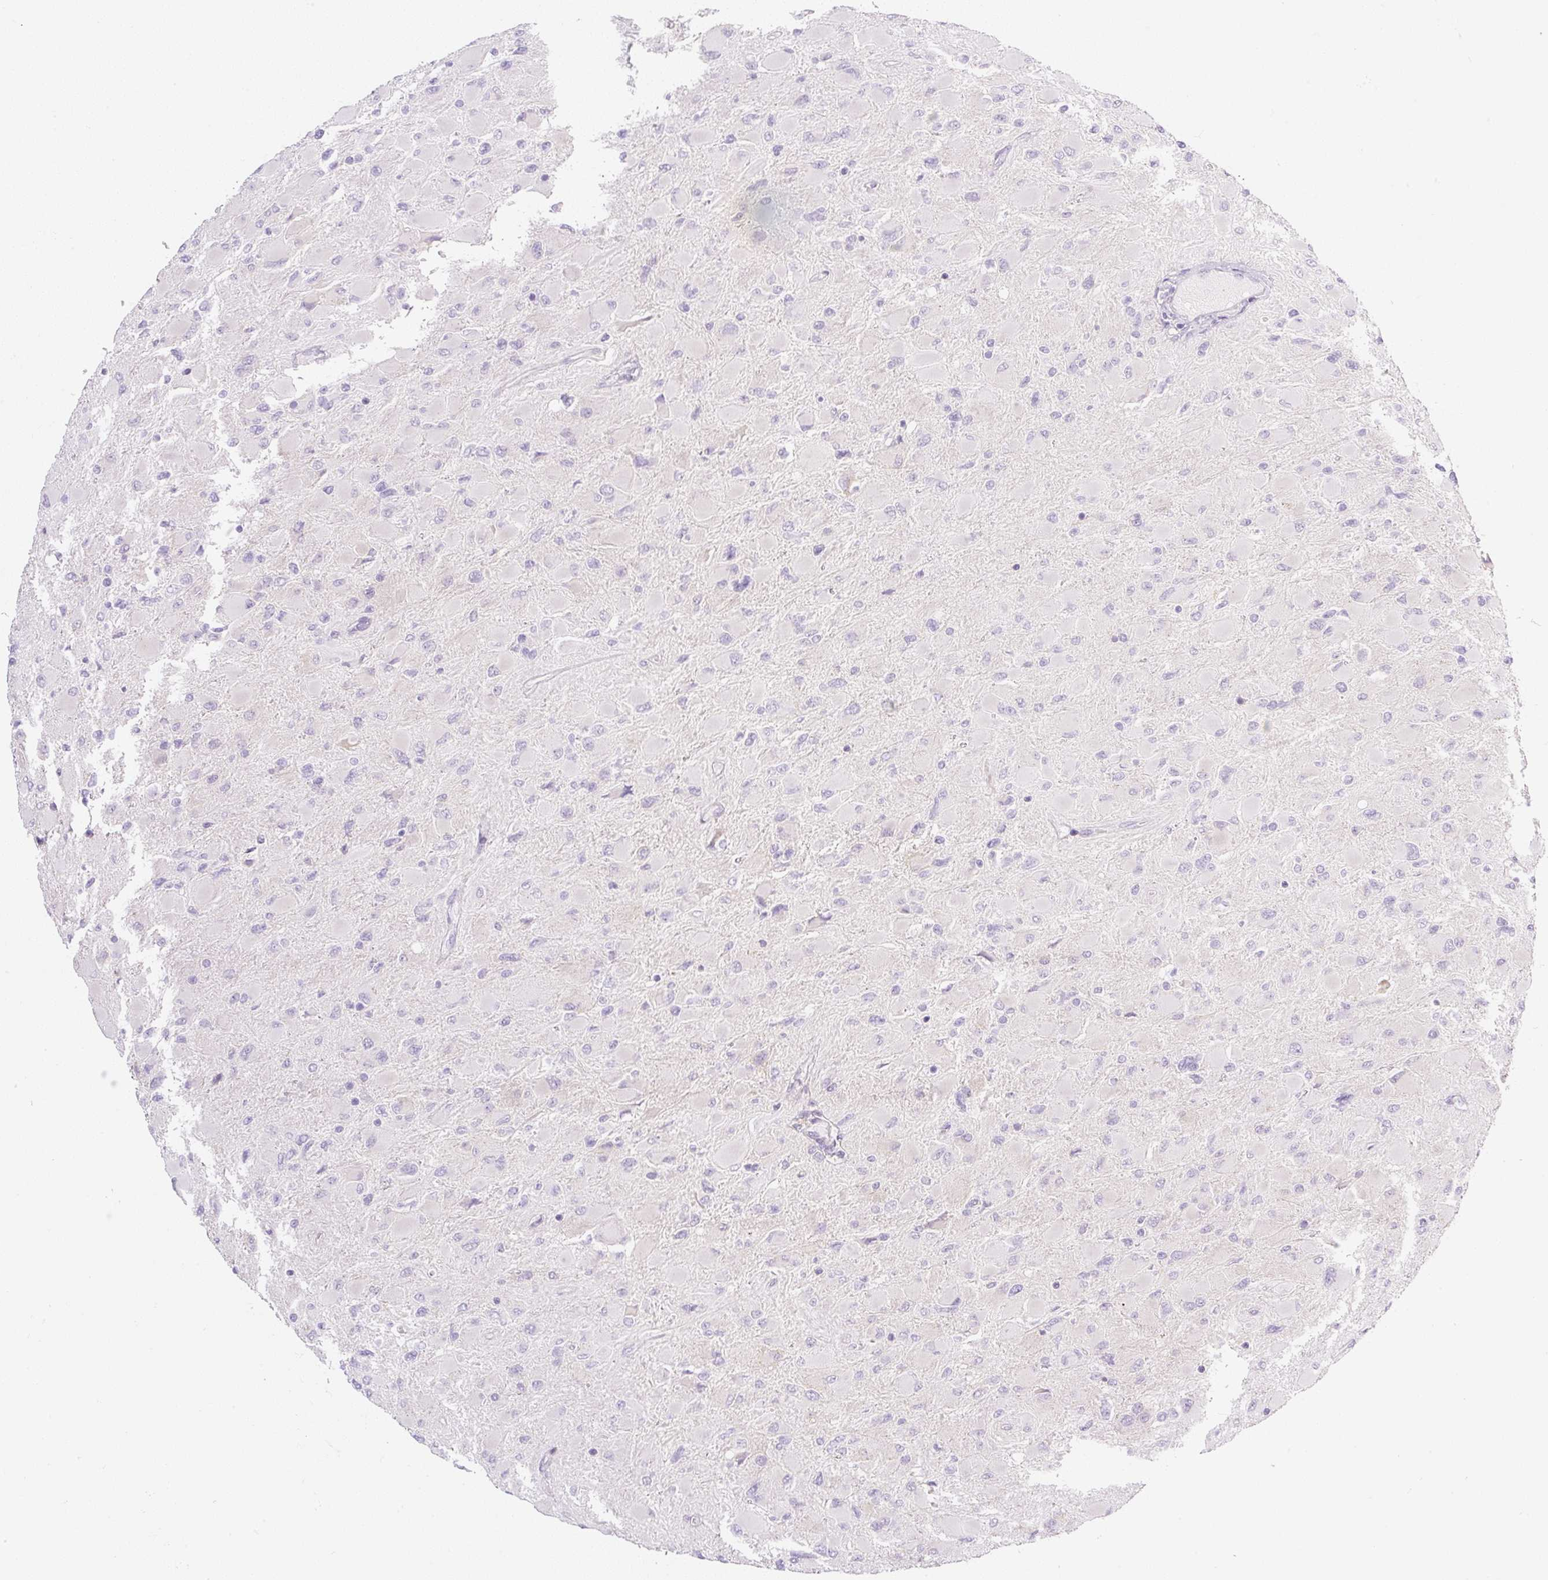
{"staining": {"intensity": "negative", "quantity": "none", "location": "none"}, "tissue": "glioma", "cell_type": "Tumor cells", "image_type": "cancer", "snomed": [{"axis": "morphology", "description": "Glioma, malignant, High grade"}, {"axis": "topography", "description": "Cerebral cortex"}], "caption": "Immunohistochemical staining of glioma demonstrates no significant expression in tumor cells.", "gene": "MIA2", "patient": {"sex": "female", "age": 36}}